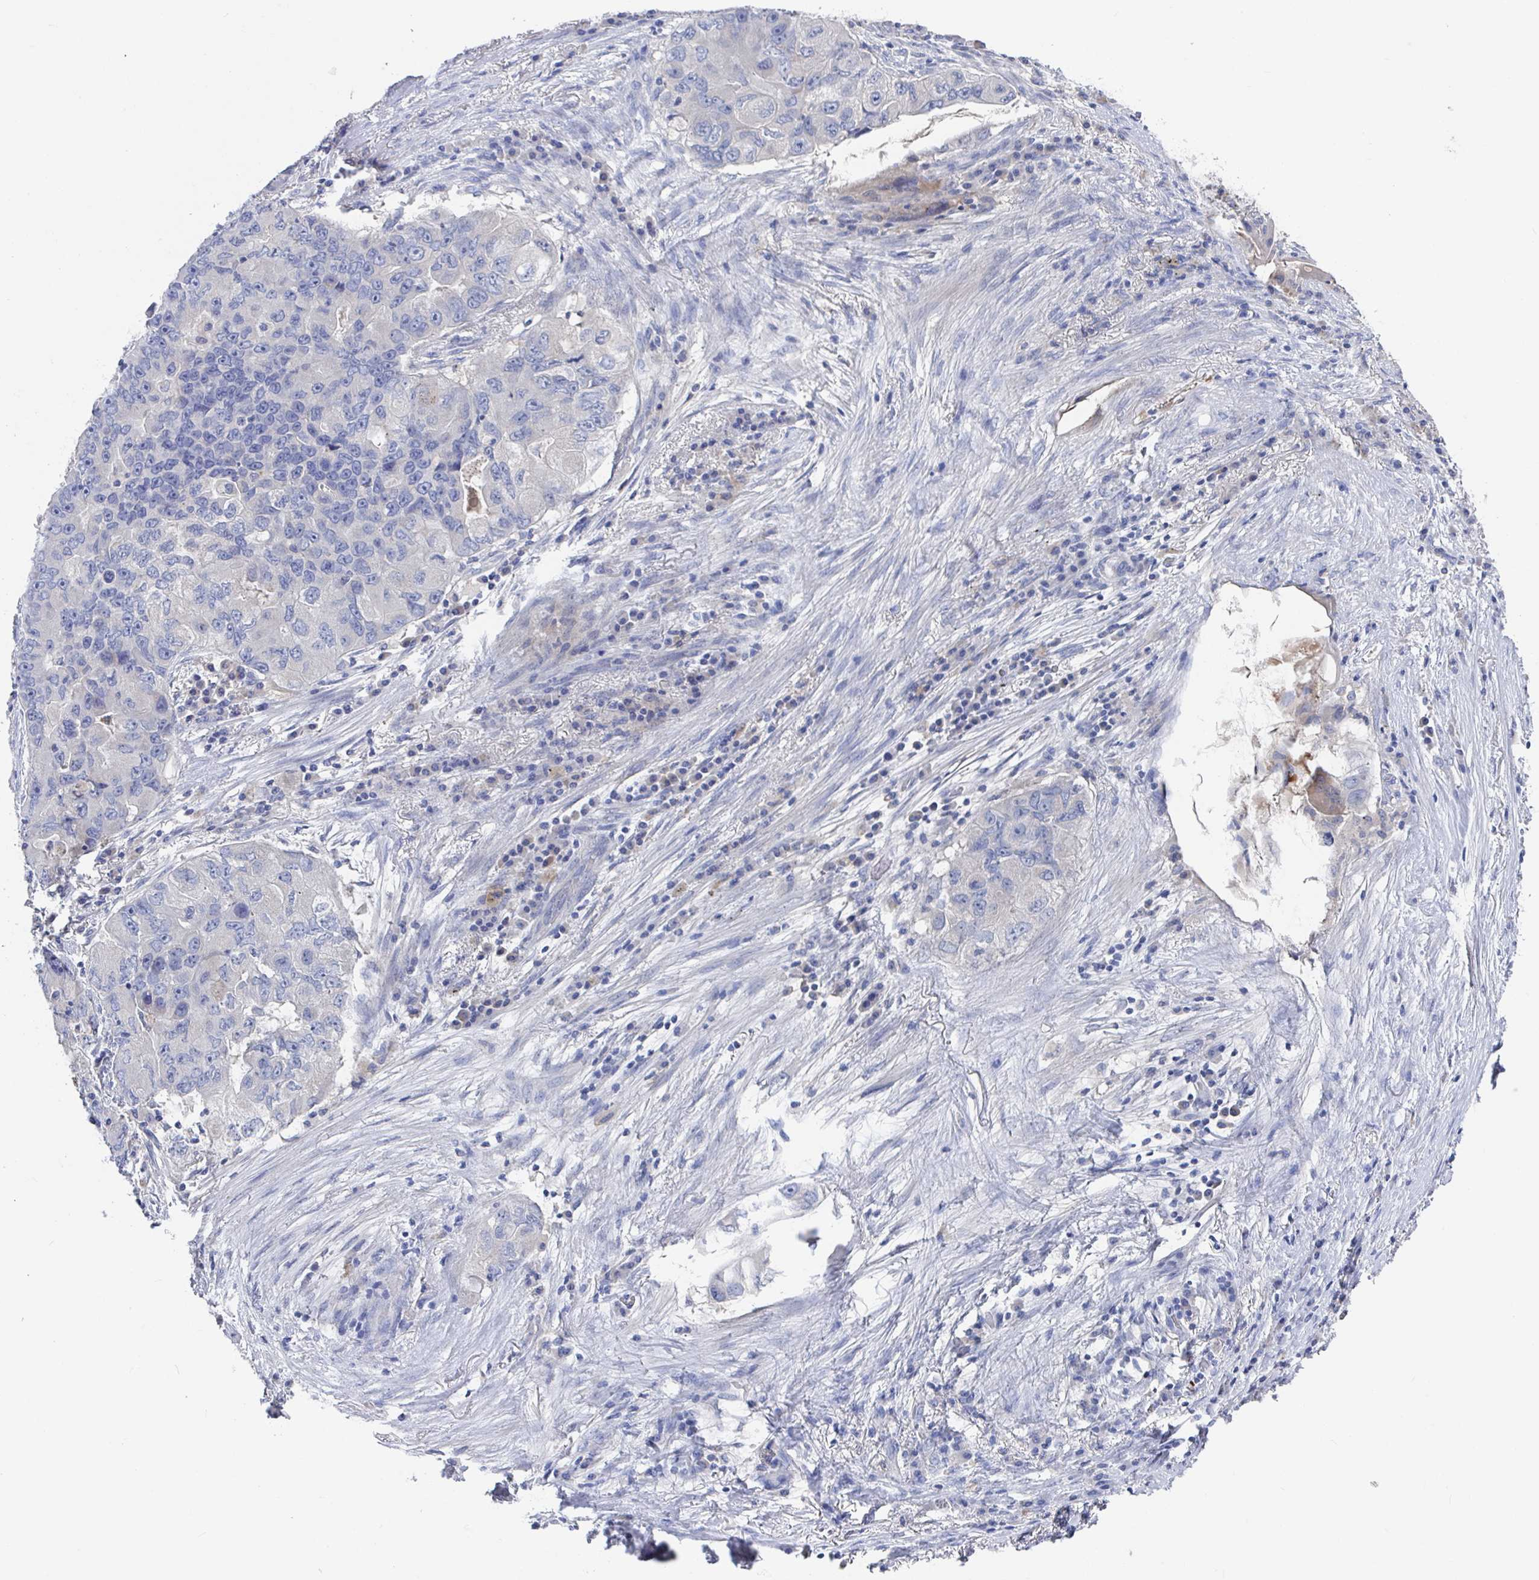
{"staining": {"intensity": "negative", "quantity": "none", "location": "none"}, "tissue": "lung cancer", "cell_type": "Tumor cells", "image_type": "cancer", "snomed": [{"axis": "morphology", "description": "Adenocarcinoma, NOS"}, {"axis": "morphology", "description": "Adenocarcinoma, metastatic, NOS"}, {"axis": "topography", "description": "Lymph node"}, {"axis": "topography", "description": "Lung"}], "caption": "Micrograph shows no protein staining in tumor cells of adenocarcinoma (lung) tissue.", "gene": "GPR148", "patient": {"sex": "female", "age": 54}}